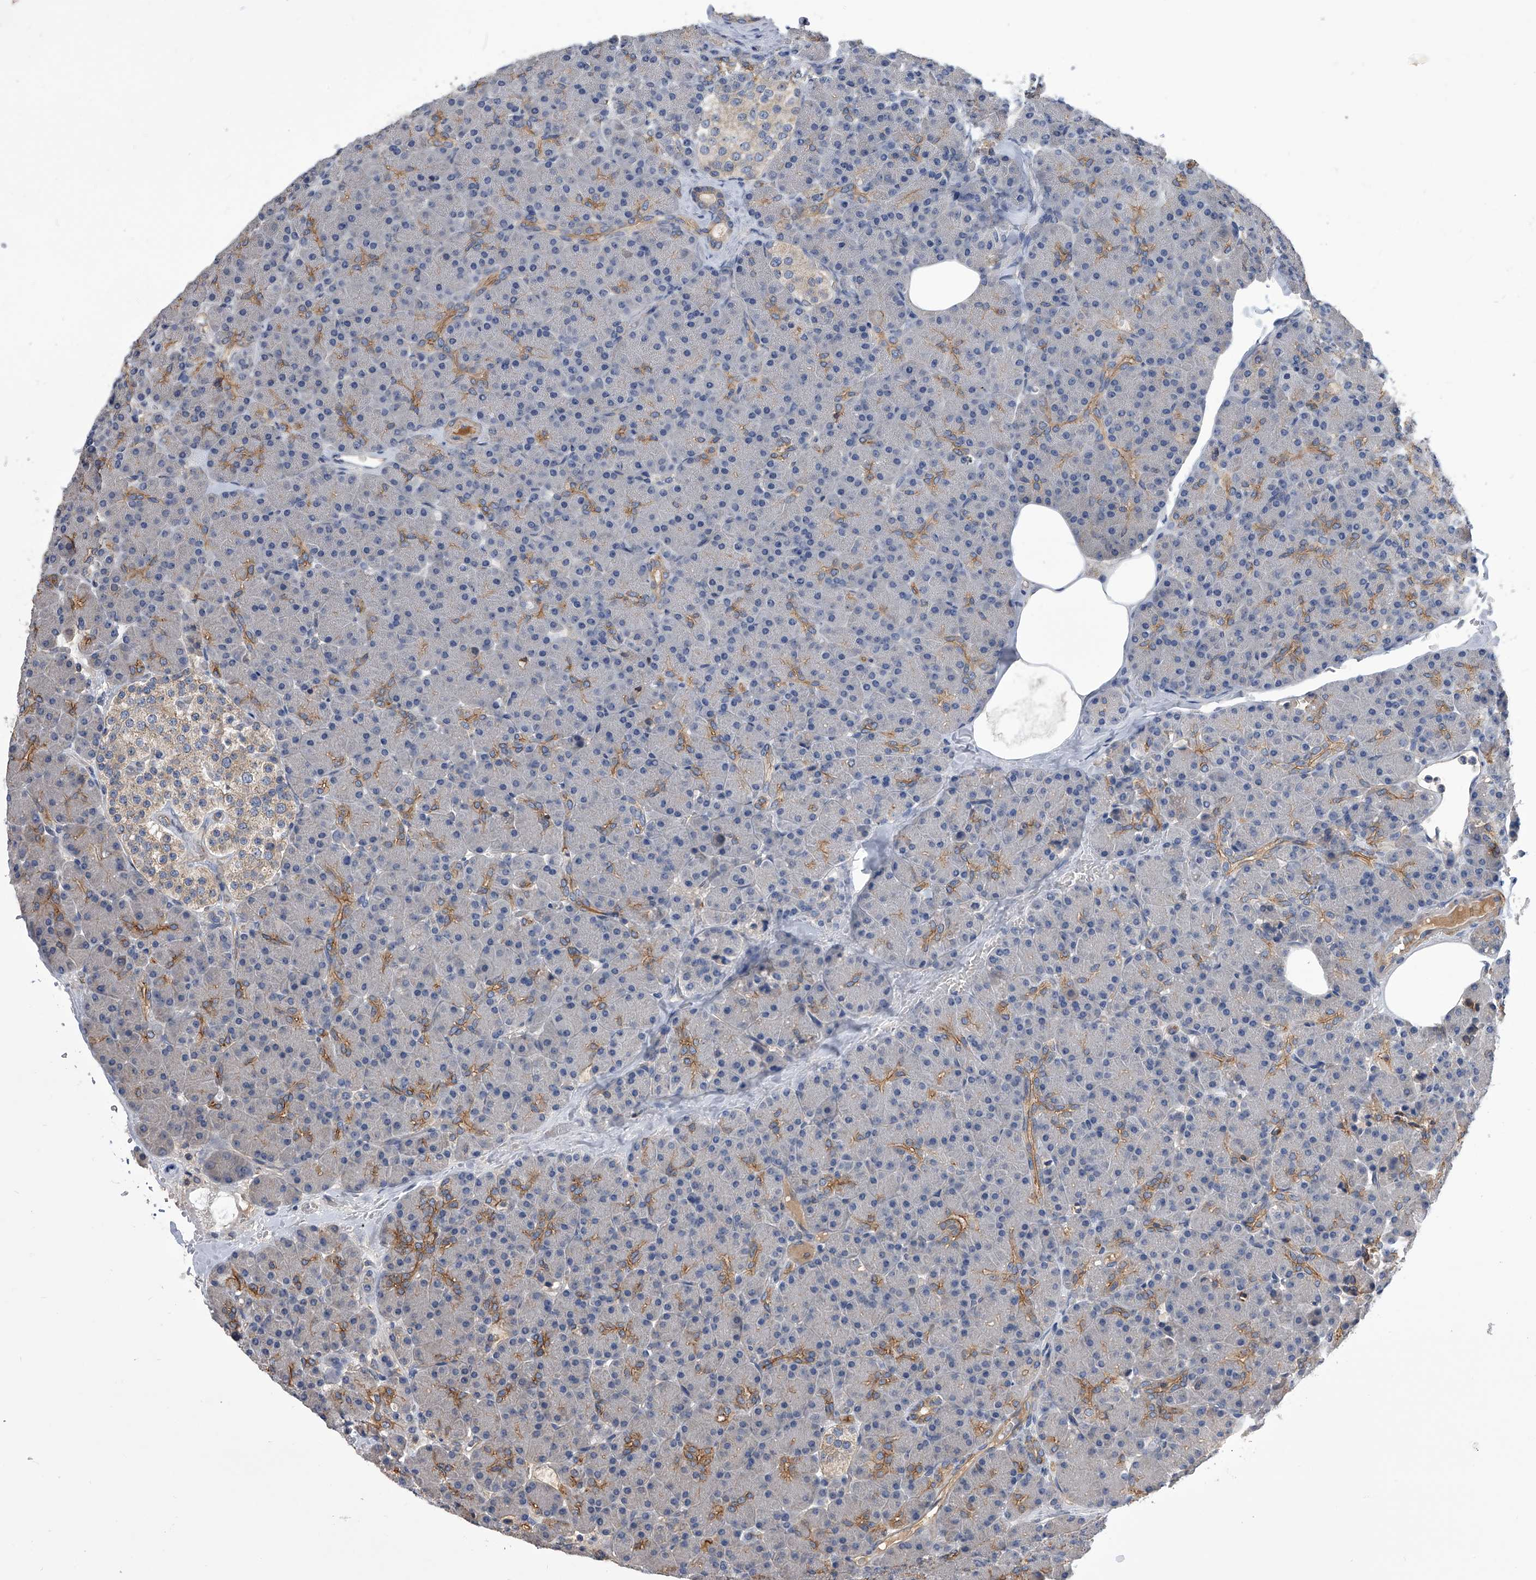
{"staining": {"intensity": "moderate", "quantity": "25%-75%", "location": "cytoplasmic/membranous"}, "tissue": "pancreas", "cell_type": "Exocrine glandular cells", "image_type": "normal", "snomed": [{"axis": "morphology", "description": "Normal tissue, NOS"}, {"axis": "topography", "description": "Pancreas"}], "caption": "A medium amount of moderate cytoplasmic/membranous positivity is appreciated in about 25%-75% of exocrine glandular cells in normal pancreas. Ihc stains the protein of interest in brown and the nuclei are stained blue.", "gene": "CUL7", "patient": {"sex": "female", "age": 43}}